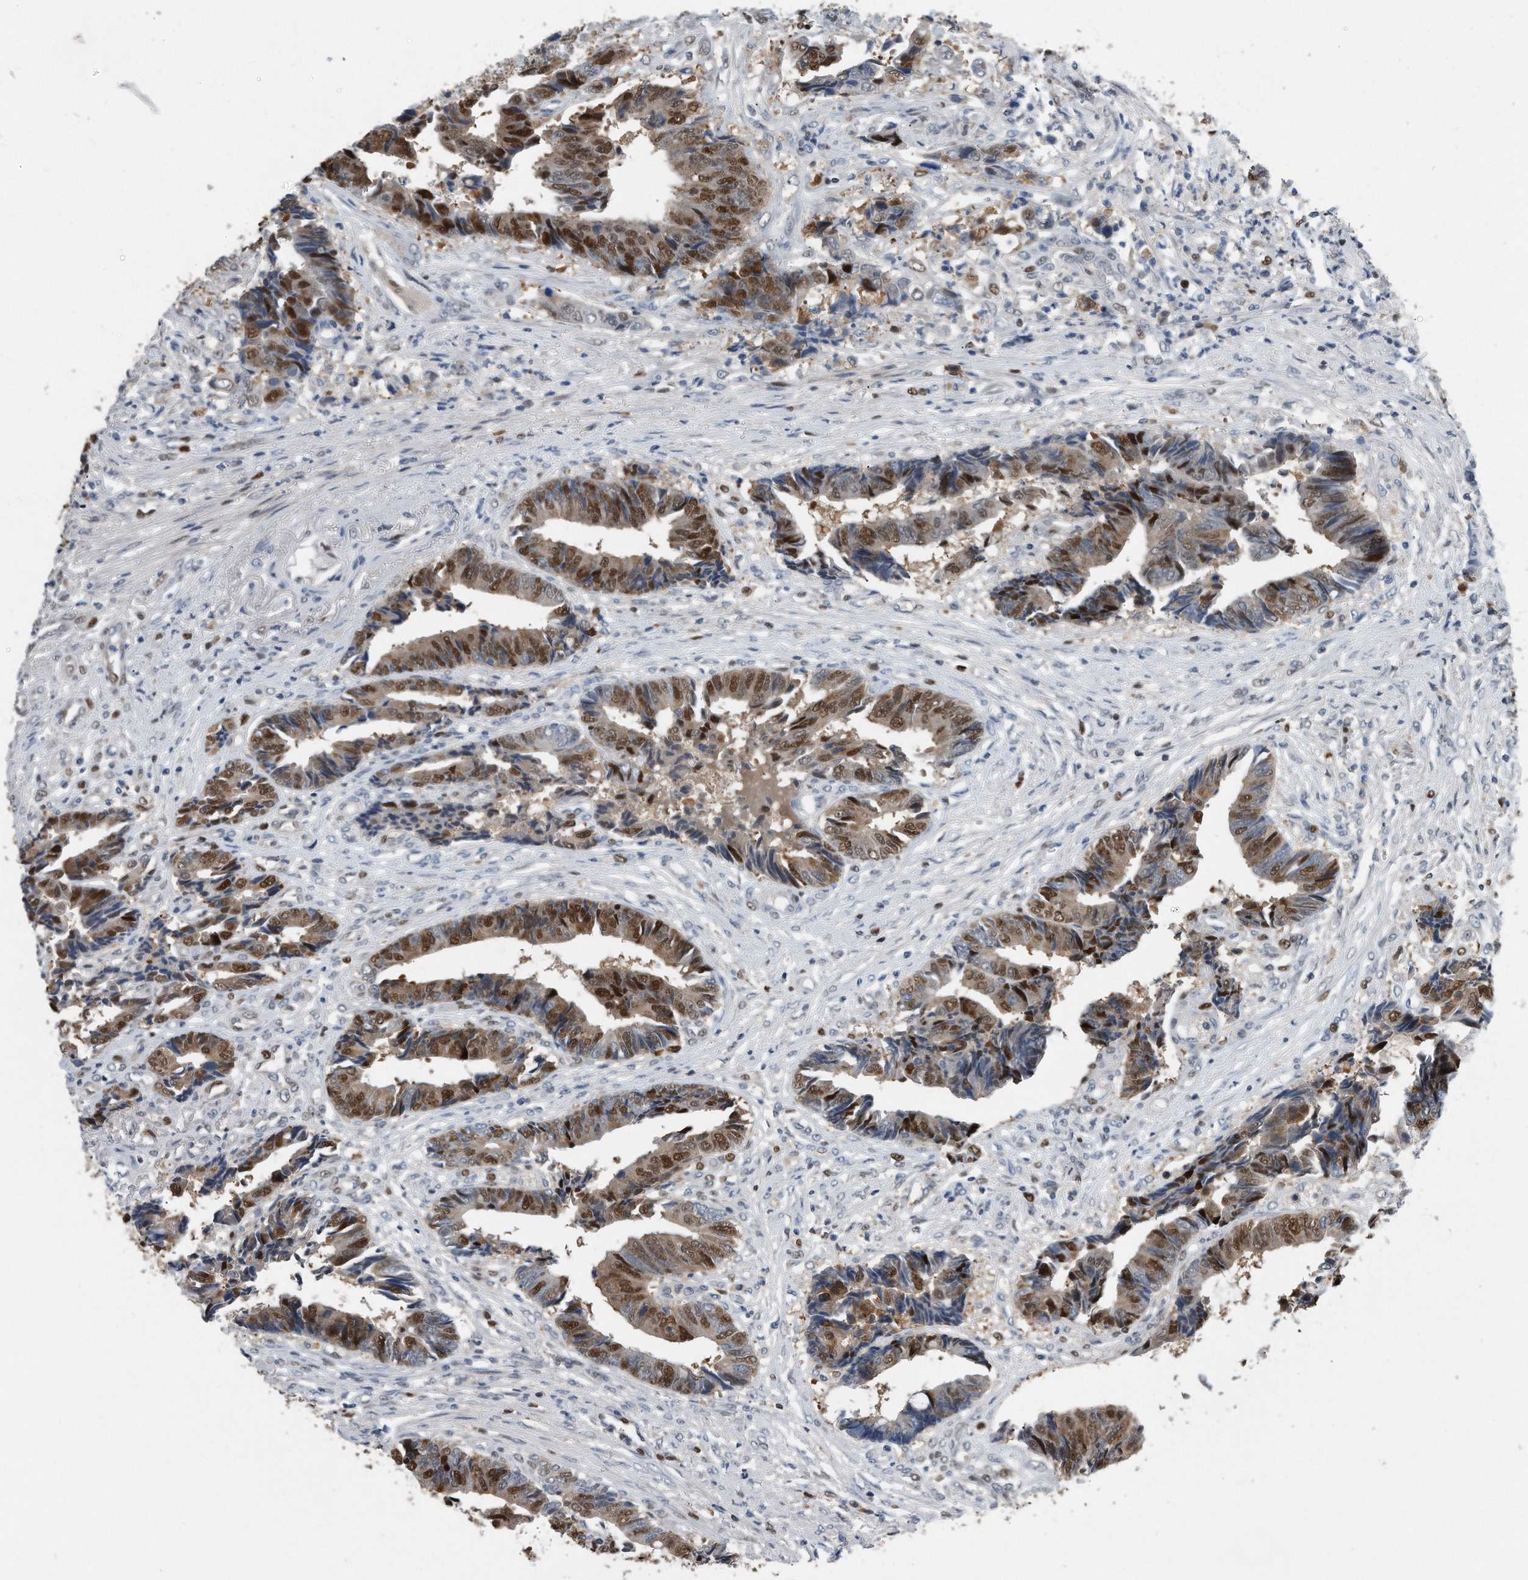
{"staining": {"intensity": "strong", "quantity": "25%-75%", "location": "nuclear"}, "tissue": "colorectal cancer", "cell_type": "Tumor cells", "image_type": "cancer", "snomed": [{"axis": "morphology", "description": "Adenocarcinoma, NOS"}, {"axis": "topography", "description": "Rectum"}], "caption": "Protein staining of colorectal adenocarcinoma tissue exhibits strong nuclear staining in approximately 25%-75% of tumor cells.", "gene": "PCNA", "patient": {"sex": "male", "age": 84}}